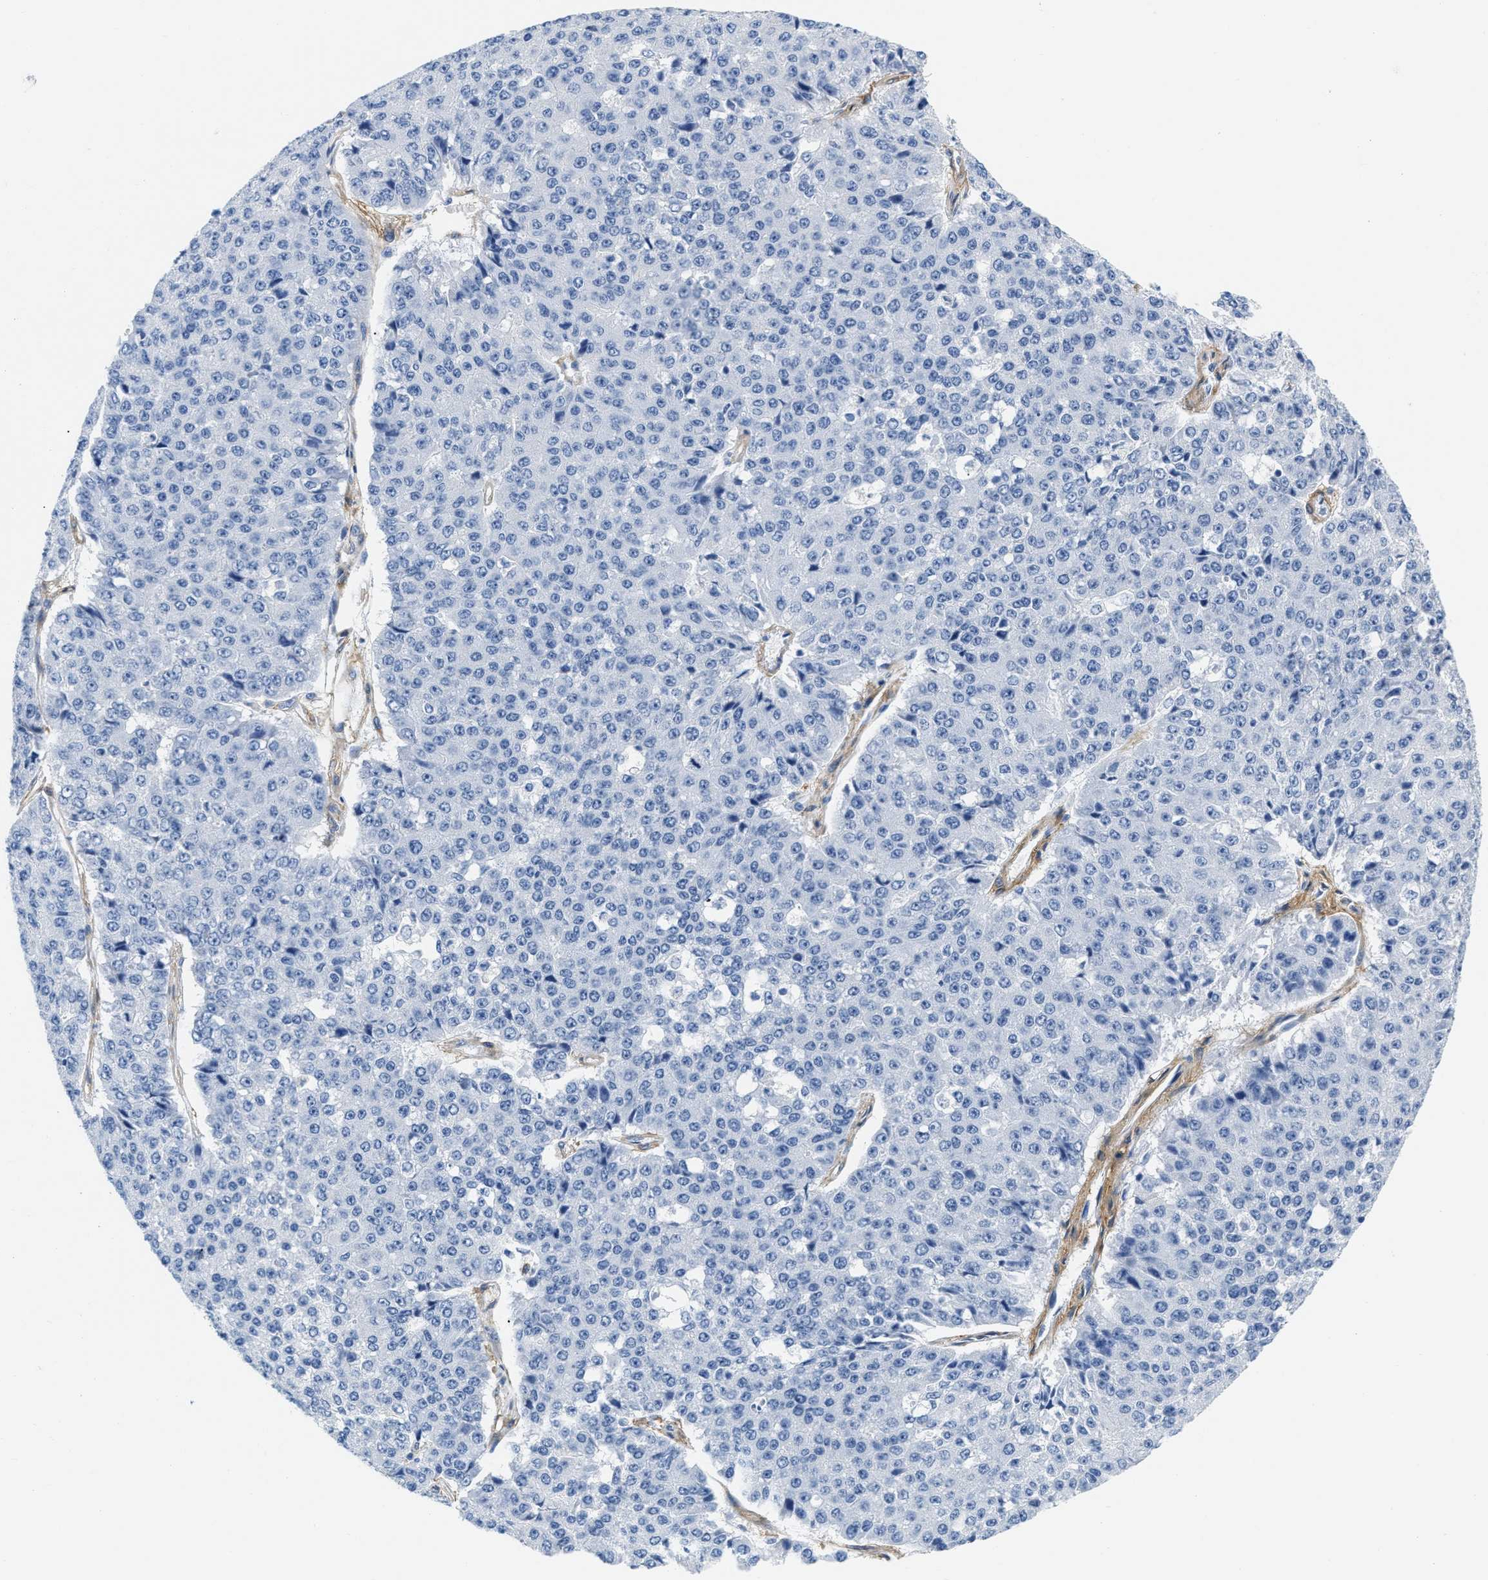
{"staining": {"intensity": "negative", "quantity": "none", "location": "none"}, "tissue": "pancreatic cancer", "cell_type": "Tumor cells", "image_type": "cancer", "snomed": [{"axis": "morphology", "description": "Adenocarcinoma, NOS"}, {"axis": "topography", "description": "Pancreas"}], "caption": "Human adenocarcinoma (pancreatic) stained for a protein using IHC displays no positivity in tumor cells.", "gene": "PDGFRB", "patient": {"sex": "male", "age": 50}}